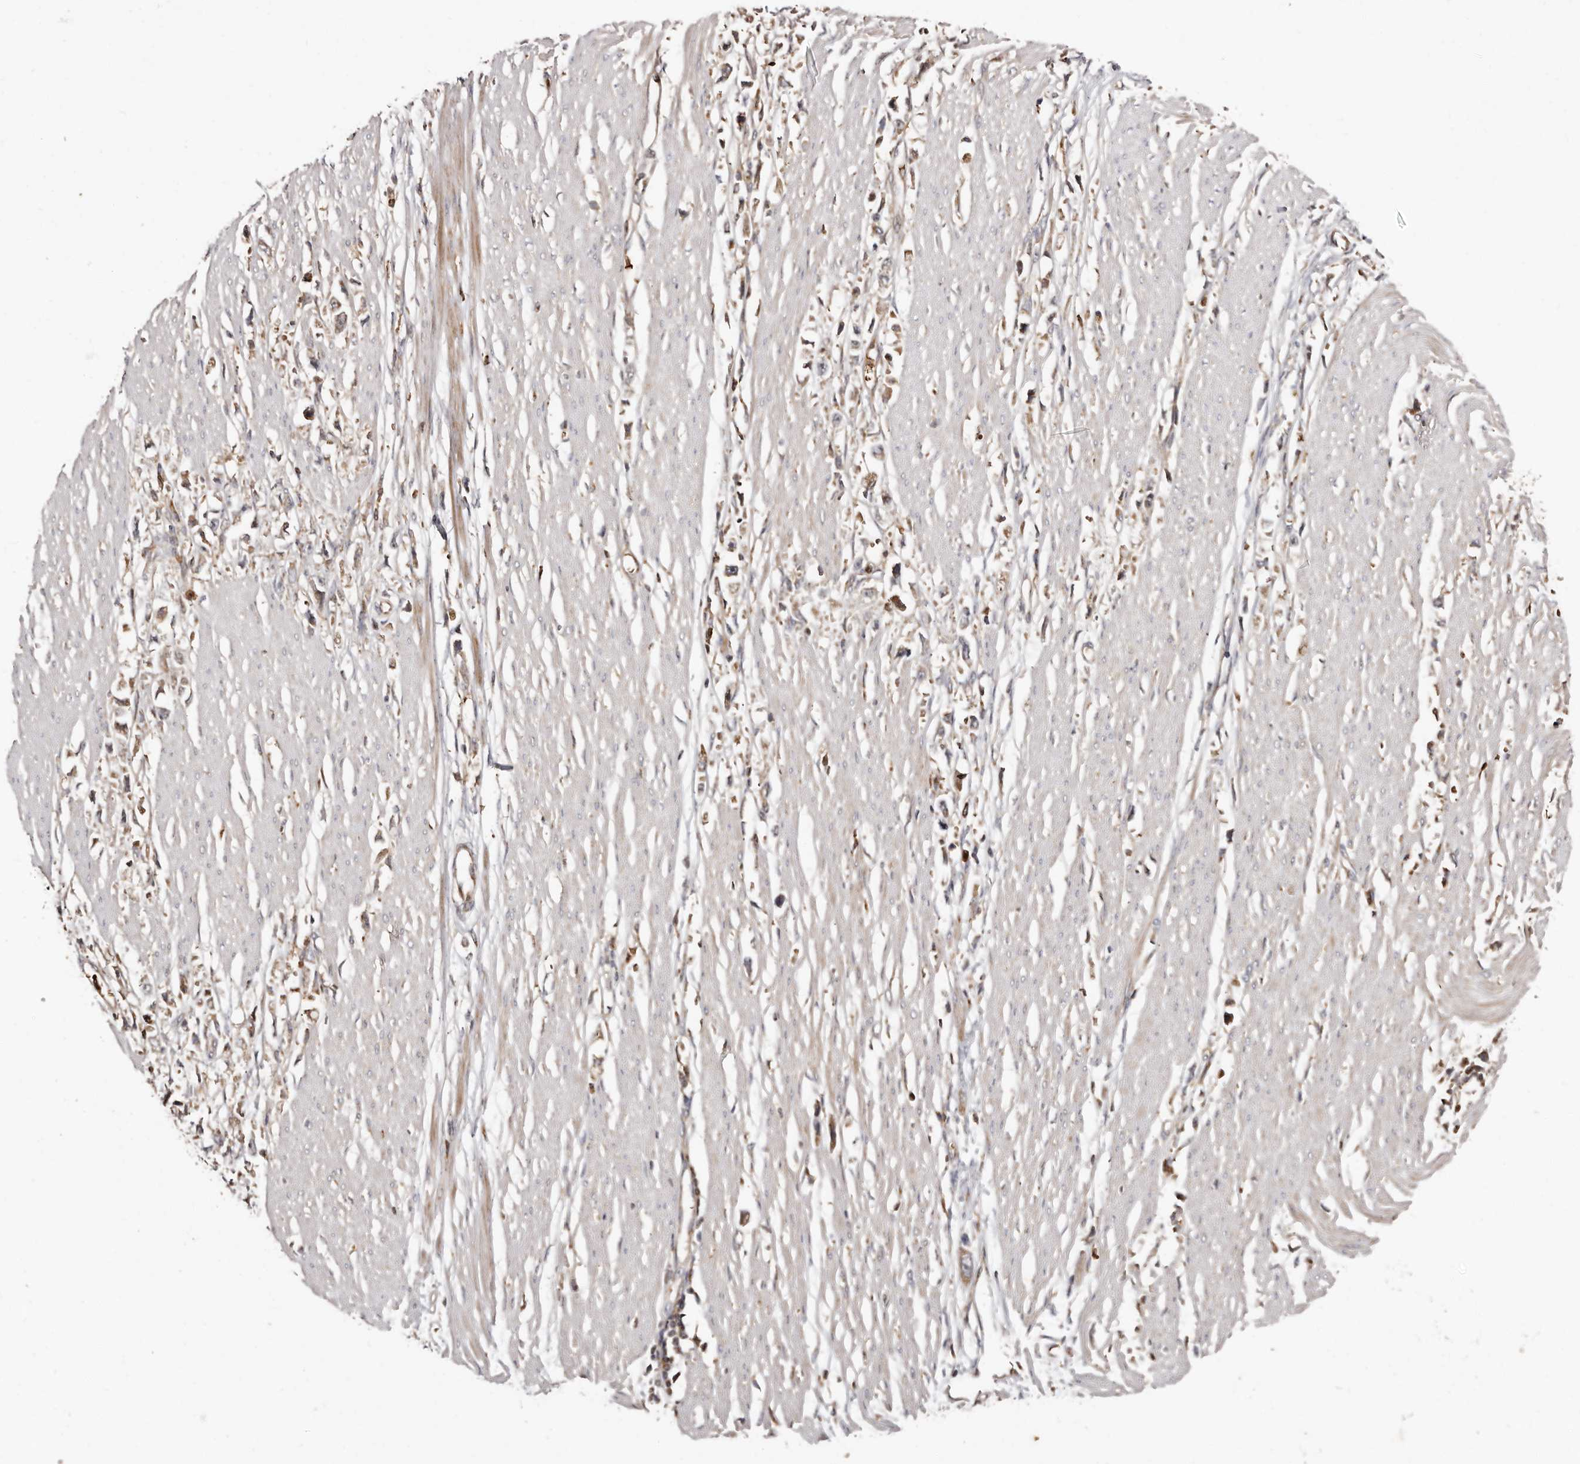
{"staining": {"intensity": "moderate", "quantity": ">75%", "location": "cytoplasmic/membranous"}, "tissue": "stomach cancer", "cell_type": "Tumor cells", "image_type": "cancer", "snomed": [{"axis": "morphology", "description": "Adenocarcinoma, NOS"}, {"axis": "topography", "description": "Stomach"}], "caption": "Adenocarcinoma (stomach) stained for a protein displays moderate cytoplasmic/membranous positivity in tumor cells.", "gene": "BAX", "patient": {"sex": "female", "age": 59}}